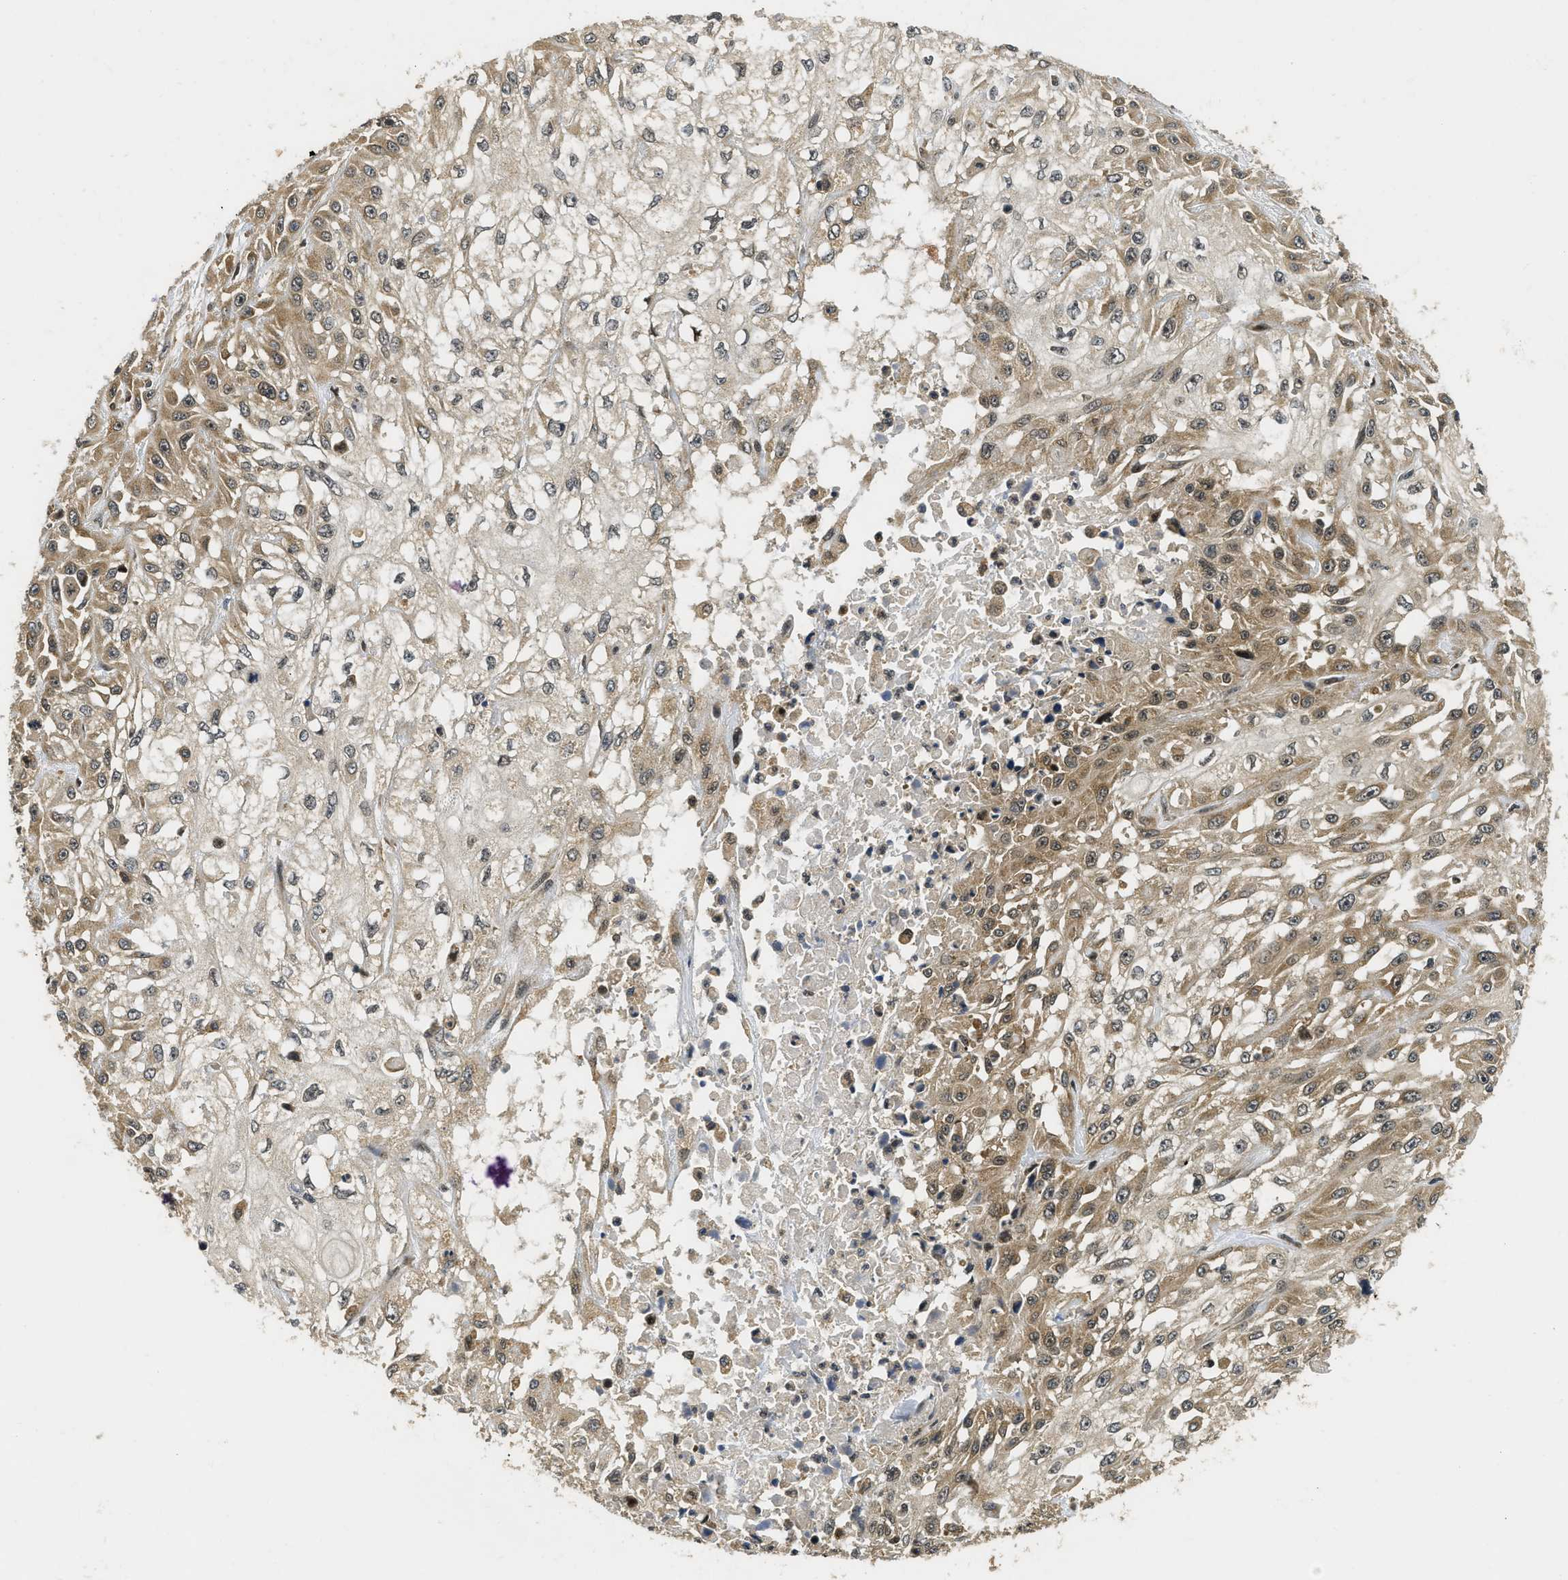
{"staining": {"intensity": "moderate", "quantity": ">75%", "location": "cytoplasmic/membranous"}, "tissue": "skin cancer", "cell_type": "Tumor cells", "image_type": "cancer", "snomed": [{"axis": "morphology", "description": "Squamous cell carcinoma, NOS"}, {"axis": "morphology", "description": "Squamous cell carcinoma, metastatic, NOS"}, {"axis": "topography", "description": "Skin"}, {"axis": "topography", "description": "Lymph node"}], "caption": "Moderate cytoplasmic/membranous protein positivity is seen in approximately >75% of tumor cells in metastatic squamous cell carcinoma (skin). (DAB IHC, brown staining for protein, blue staining for nuclei).", "gene": "ADSL", "patient": {"sex": "male", "age": 75}}